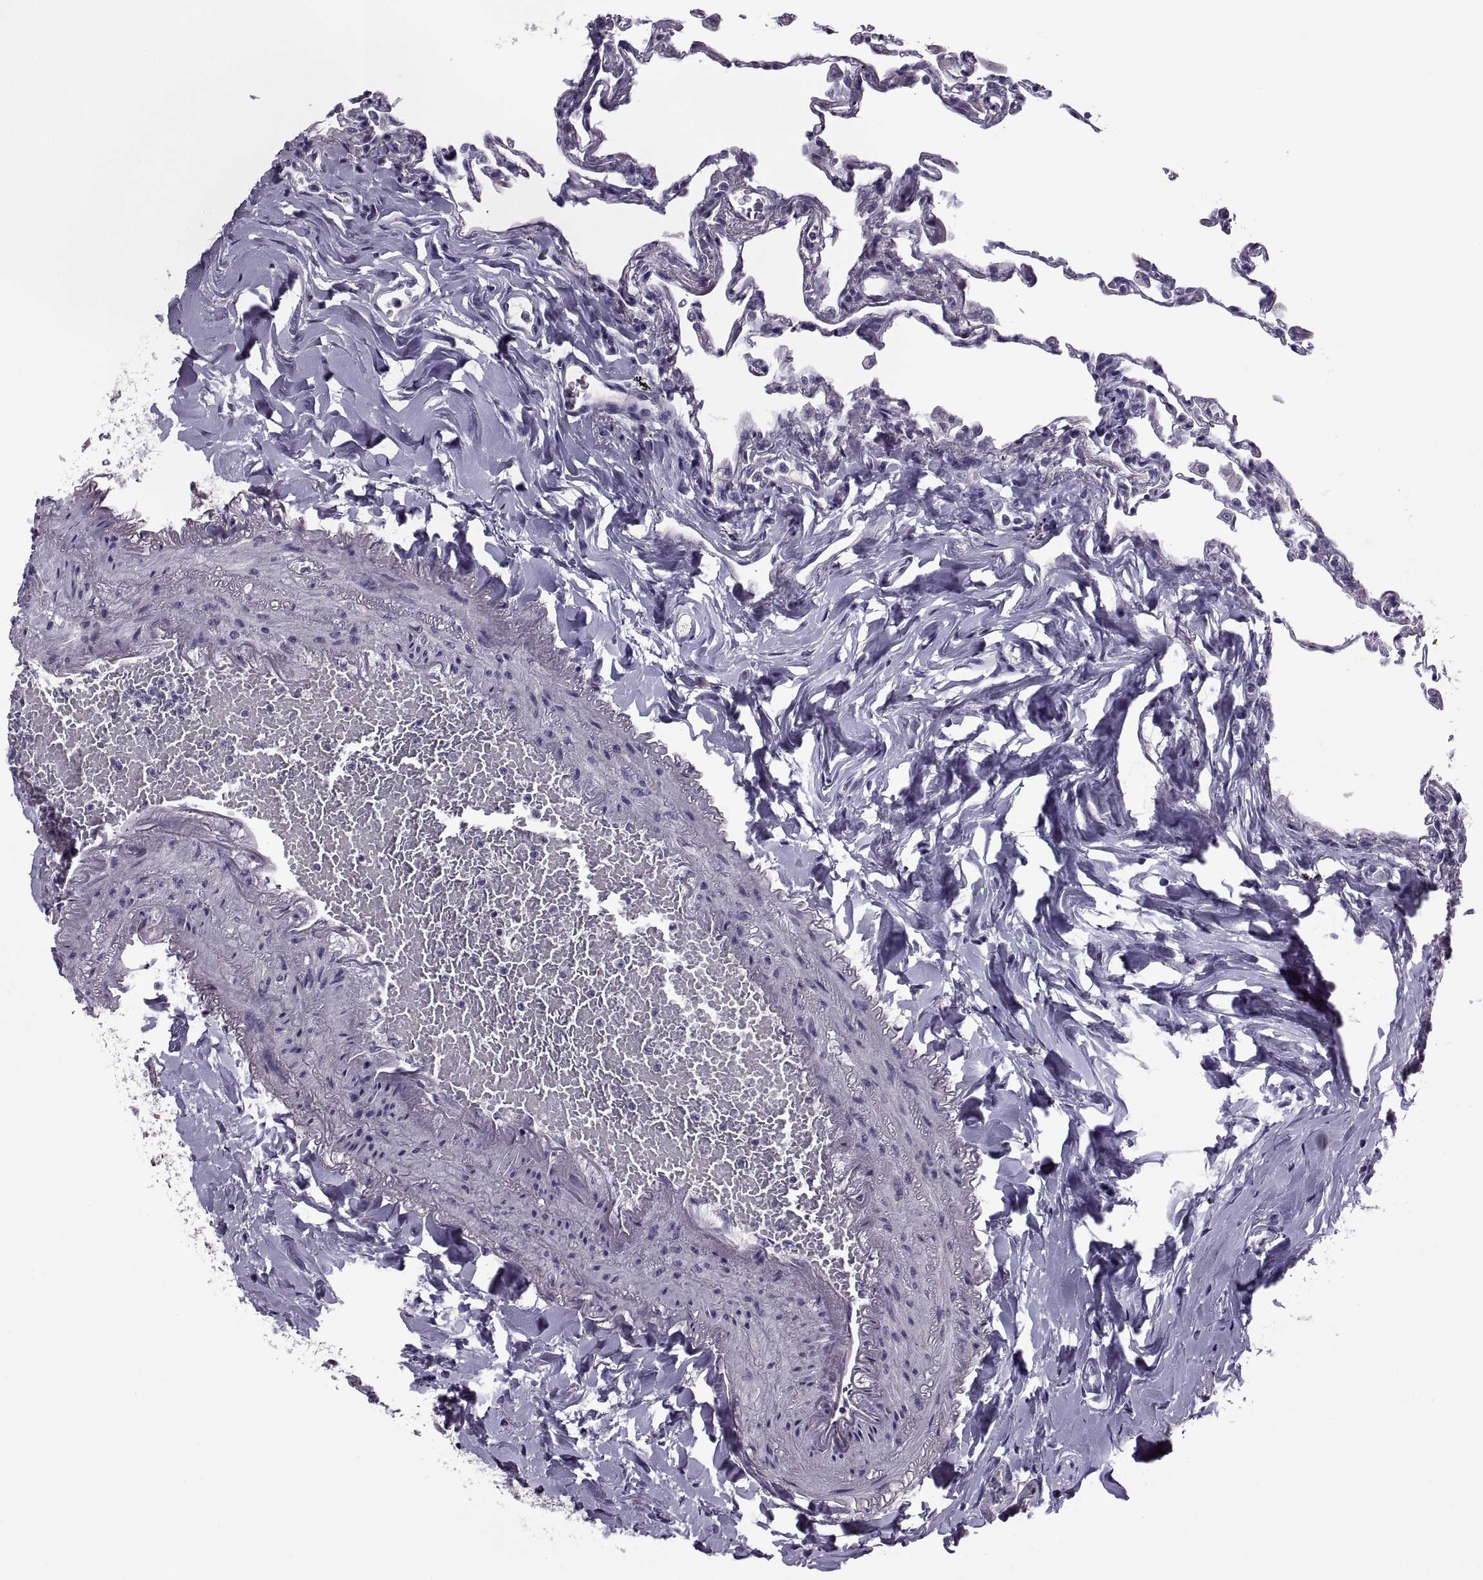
{"staining": {"intensity": "negative", "quantity": "none", "location": "none"}, "tissue": "lung", "cell_type": "Alveolar cells", "image_type": "normal", "snomed": [{"axis": "morphology", "description": "Normal tissue, NOS"}, {"axis": "topography", "description": "Lung"}], "caption": "Immunohistochemistry photomicrograph of benign human lung stained for a protein (brown), which shows no staining in alveolar cells. (DAB immunohistochemistry (IHC) with hematoxylin counter stain).", "gene": "MAGEB1", "patient": {"sex": "female", "age": 57}}